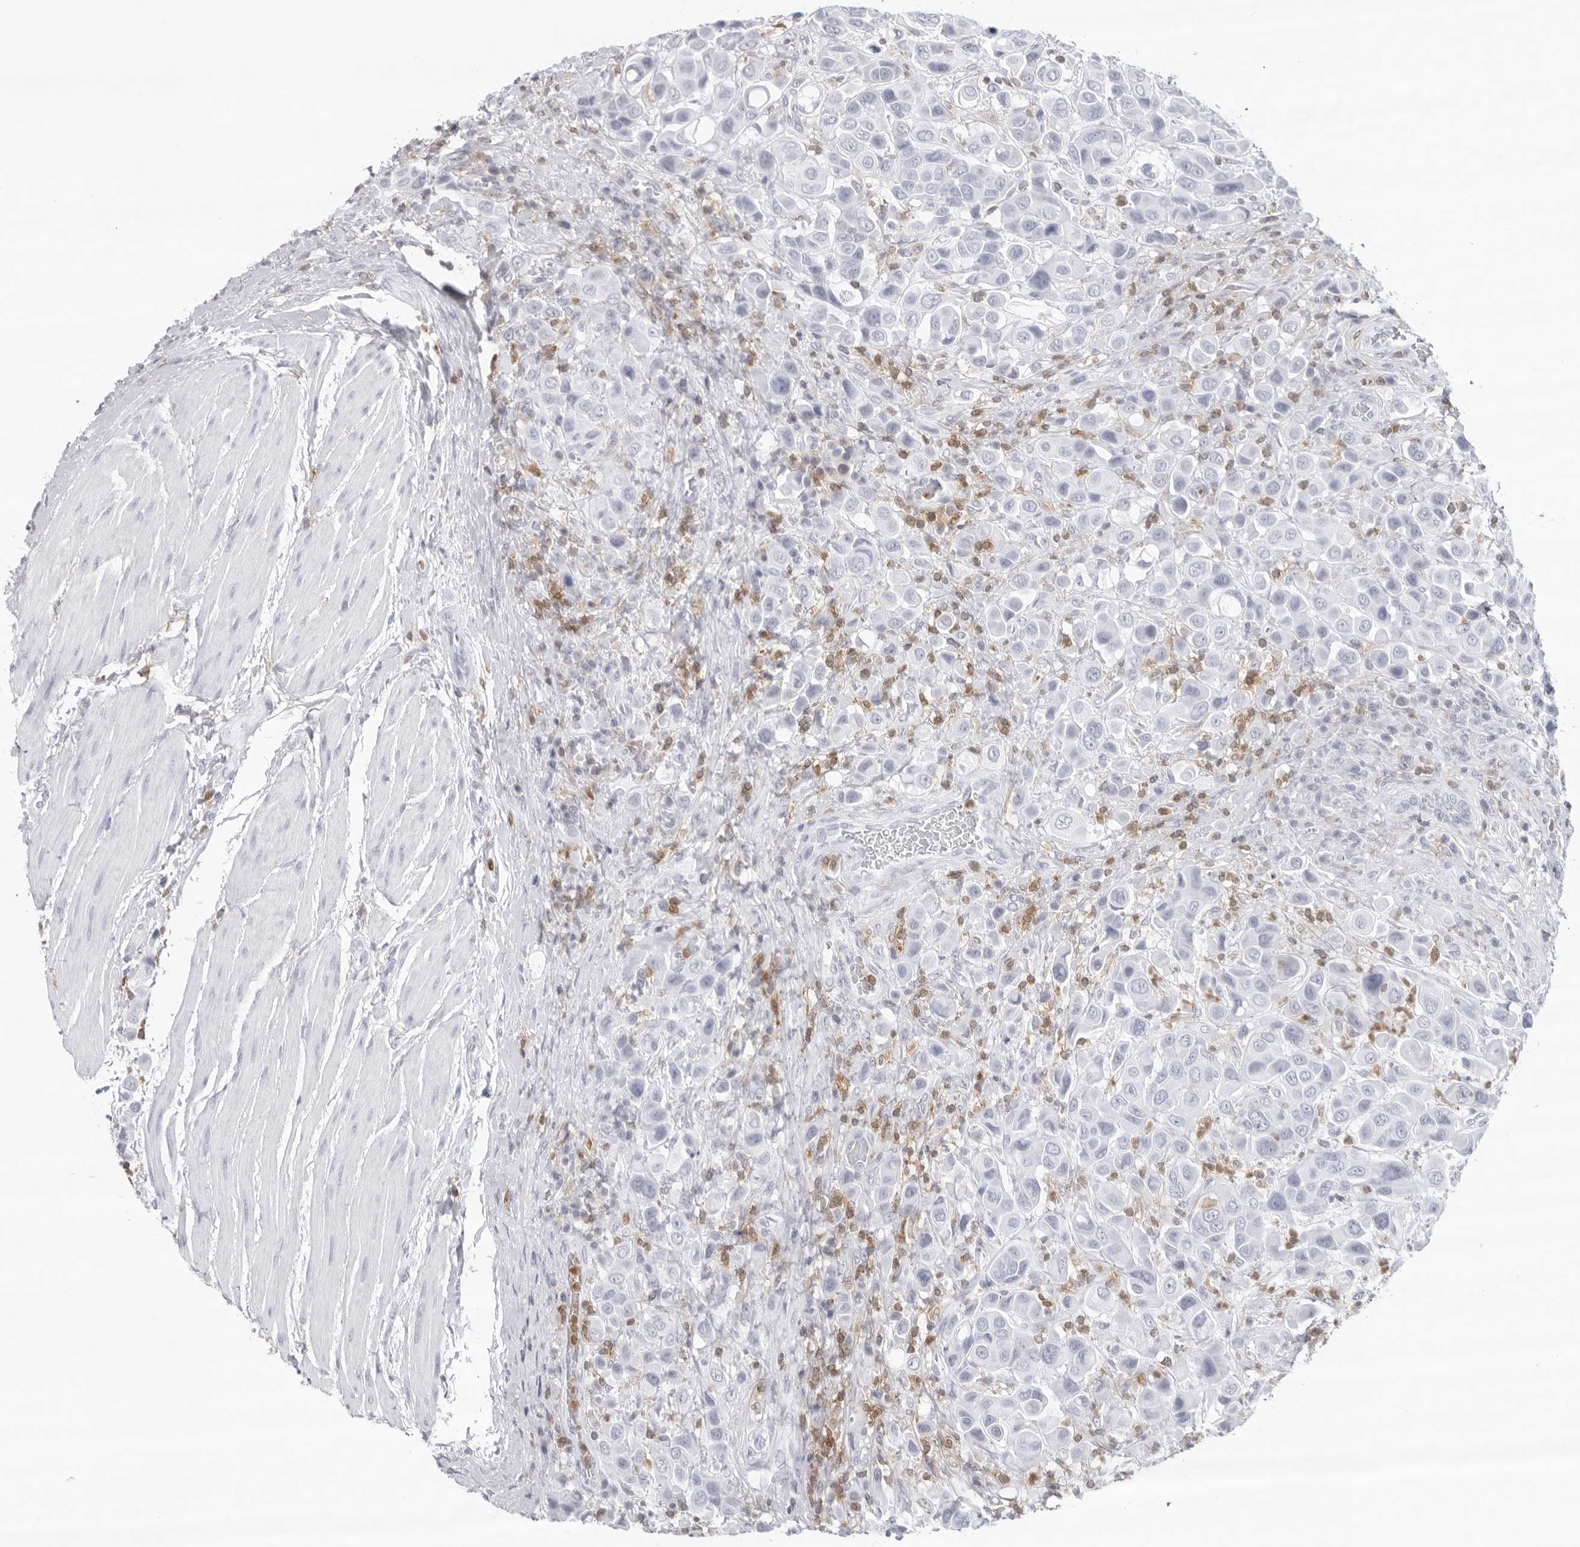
{"staining": {"intensity": "negative", "quantity": "none", "location": "none"}, "tissue": "urothelial cancer", "cell_type": "Tumor cells", "image_type": "cancer", "snomed": [{"axis": "morphology", "description": "Urothelial carcinoma, High grade"}, {"axis": "topography", "description": "Urinary bladder"}], "caption": "Immunohistochemistry of human urothelial carcinoma (high-grade) reveals no staining in tumor cells.", "gene": "FMNL1", "patient": {"sex": "male", "age": 50}}